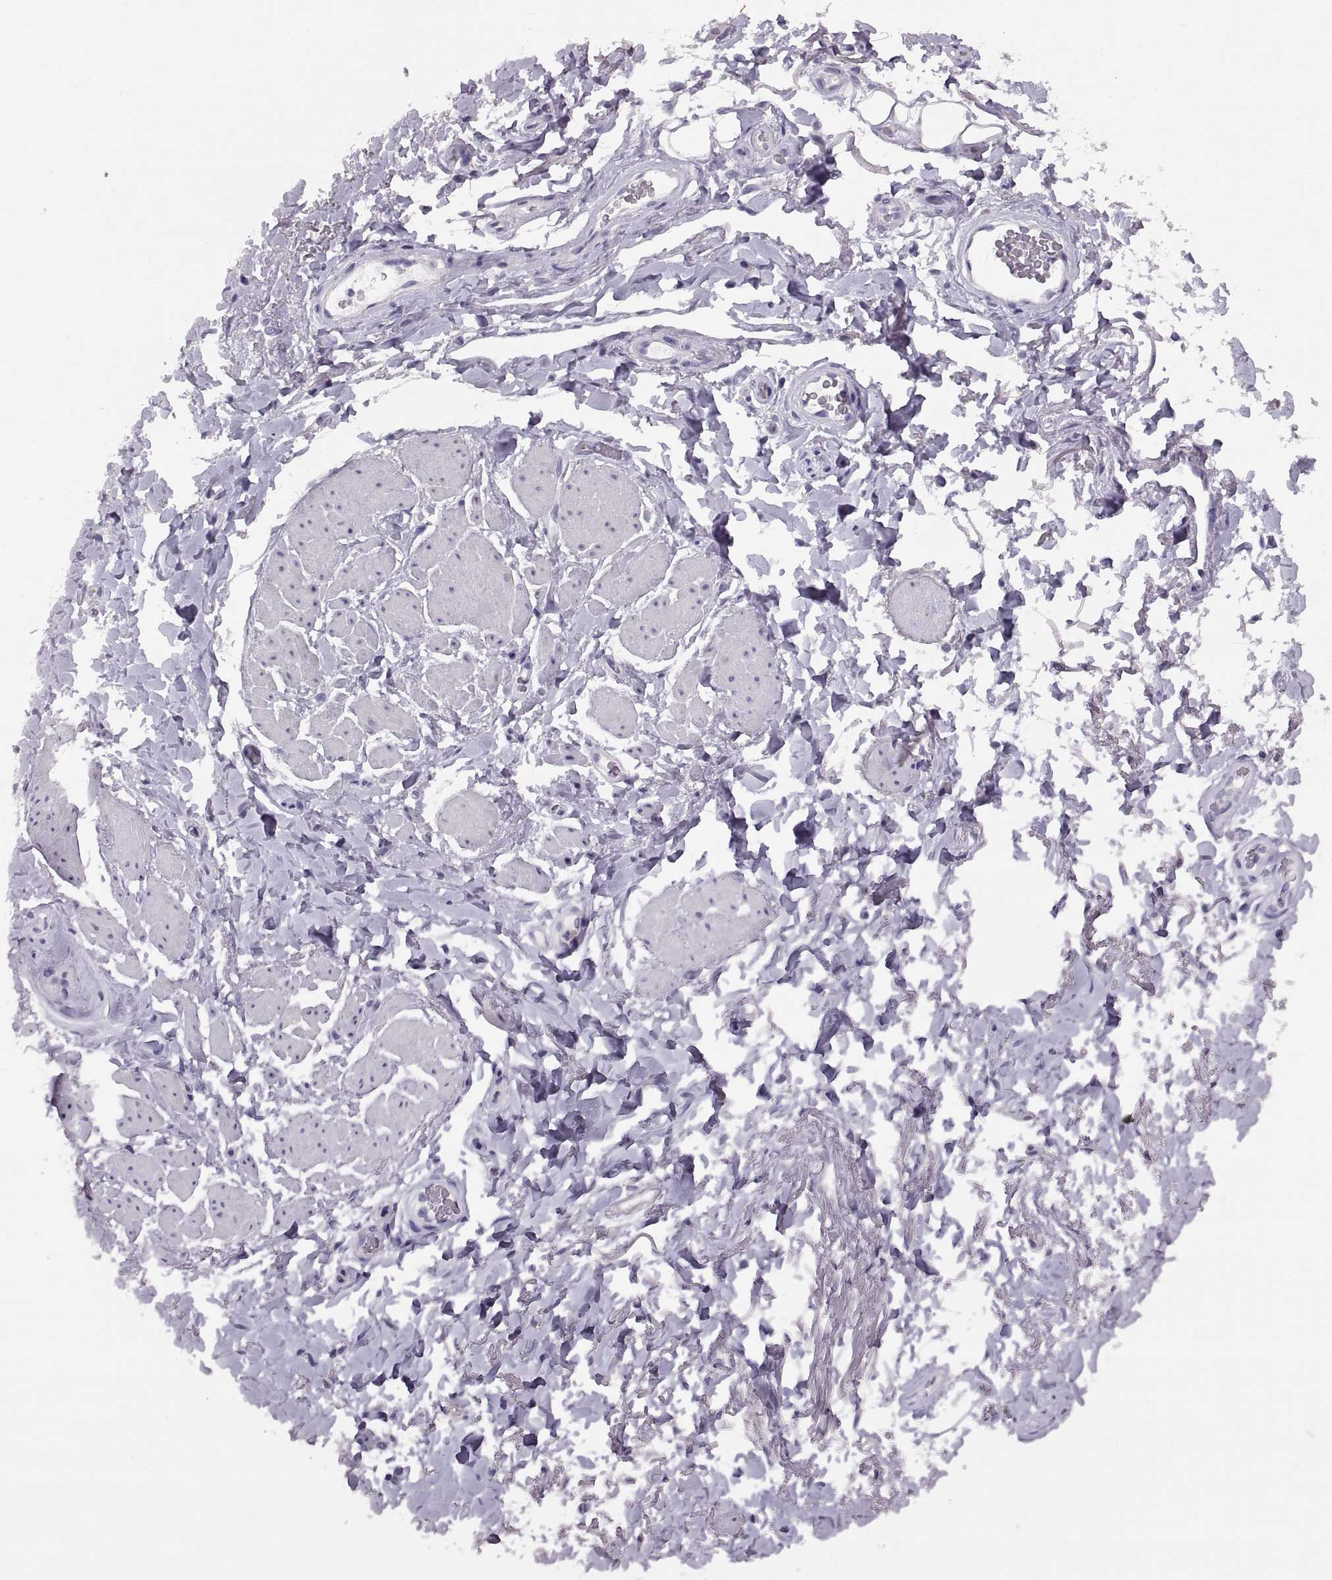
{"staining": {"intensity": "negative", "quantity": "none", "location": "none"}, "tissue": "adipose tissue", "cell_type": "Adipocytes", "image_type": "normal", "snomed": [{"axis": "morphology", "description": "Normal tissue, NOS"}, {"axis": "topography", "description": "Anal"}, {"axis": "topography", "description": "Peripheral nerve tissue"}], "caption": "Immunohistochemistry (IHC) micrograph of benign adipose tissue: adipose tissue stained with DAB shows no significant protein positivity in adipocytes. (DAB (3,3'-diaminobenzidine) IHC visualized using brightfield microscopy, high magnification).", "gene": "TTC21A", "patient": {"sex": "male", "age": 53}}